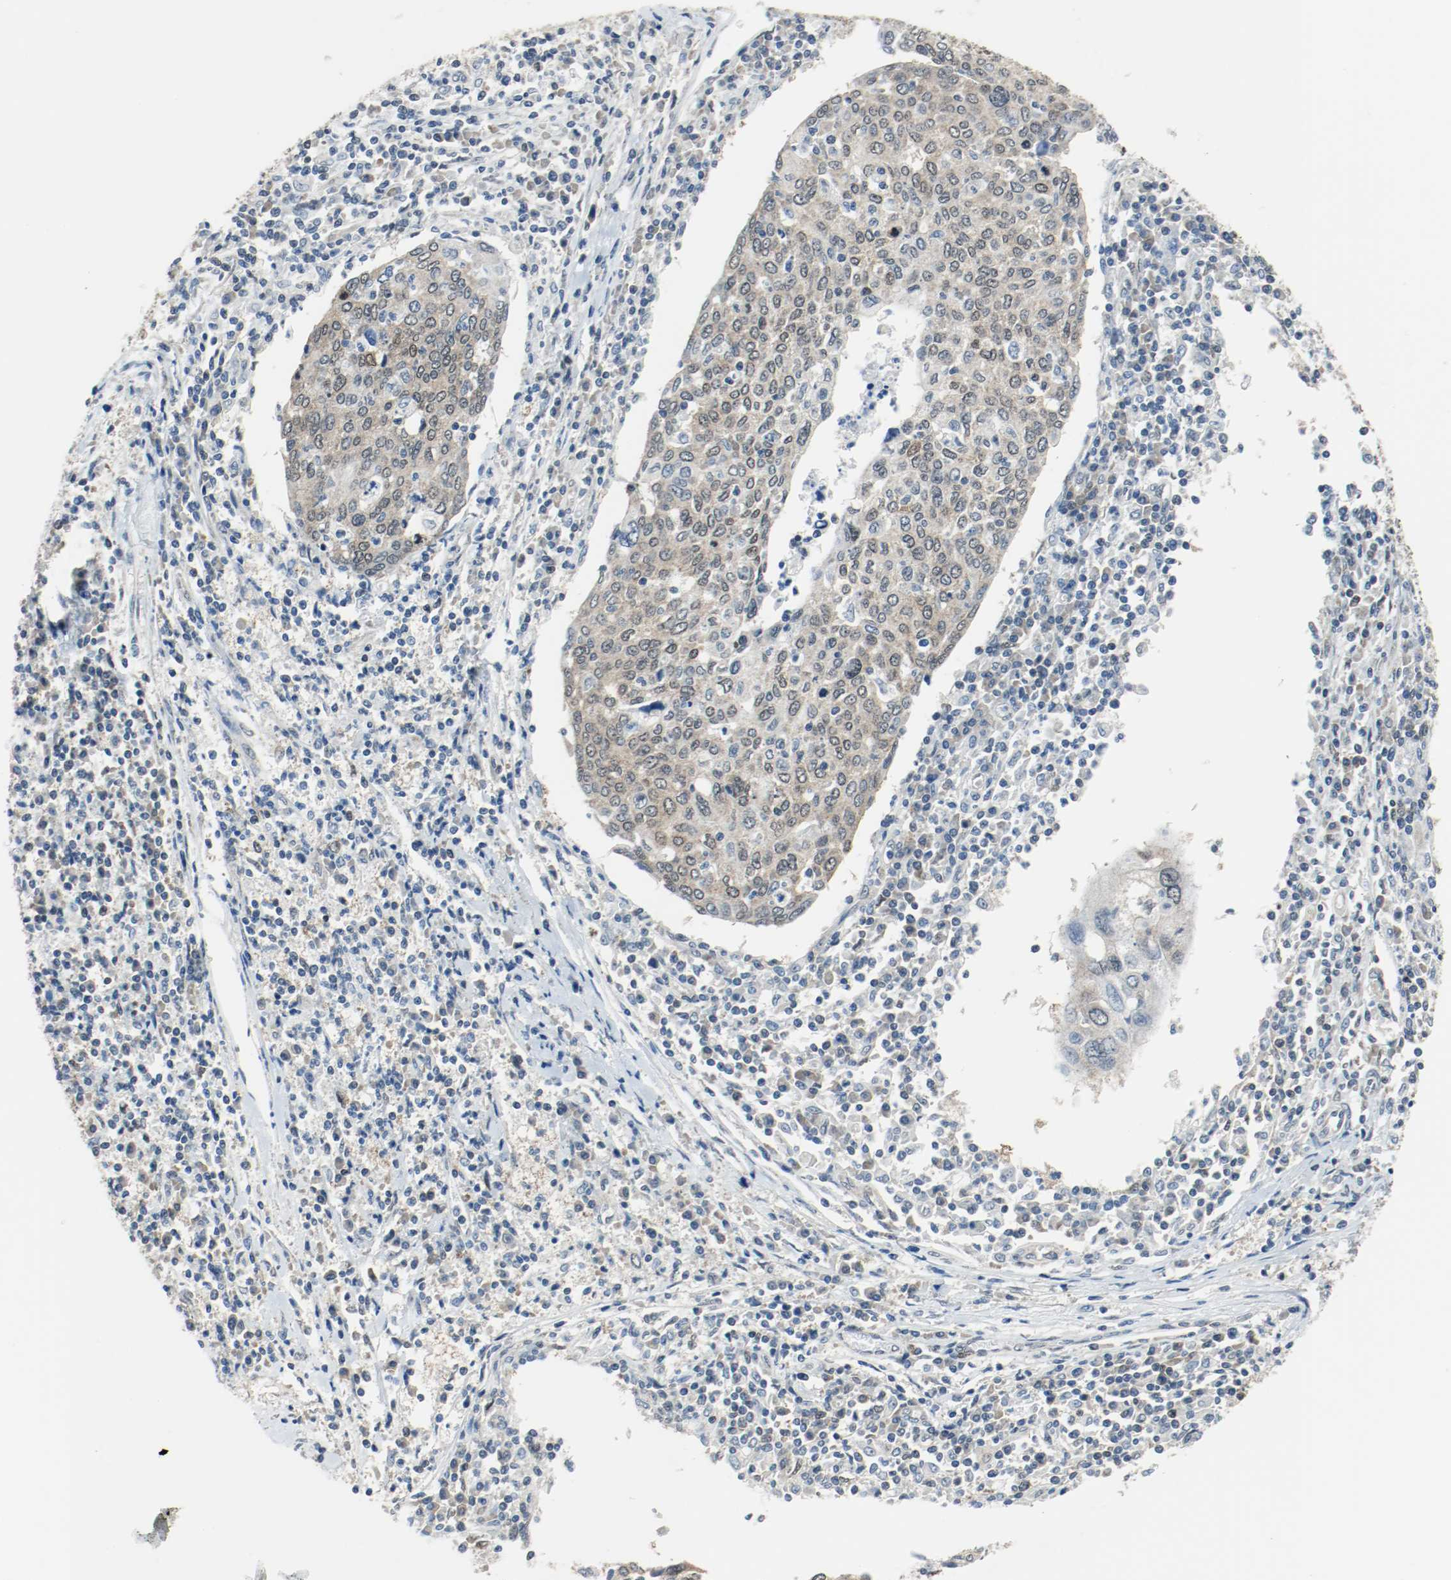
{"staining": {"intensity": "moderate", "quantity": ">75%", "location": "cytoplasmic/membranous,nuclear"}, "tissue": "cervical cancer", "cell_type": "Tumor cells", "image_type": "cancer", "snomed": [{"axis": "morphology", "description": "Squamous cell carcinoma, NOS"}, {"axis": "topography", "description": "Cervix"}], "caption": "Tumor cells exhibit moderate cytoplasmic/membranous and nuclear expression in approximately >75% of cells in cervical cancer (squamous cell carcinoma). The protein of interest is stained brown, and the nuclei are stained in blue (DAB IHC with brightfield microscopy, high magnification).", "gene": "PPME1", "patient": {"sex": "female", "age": 40}}